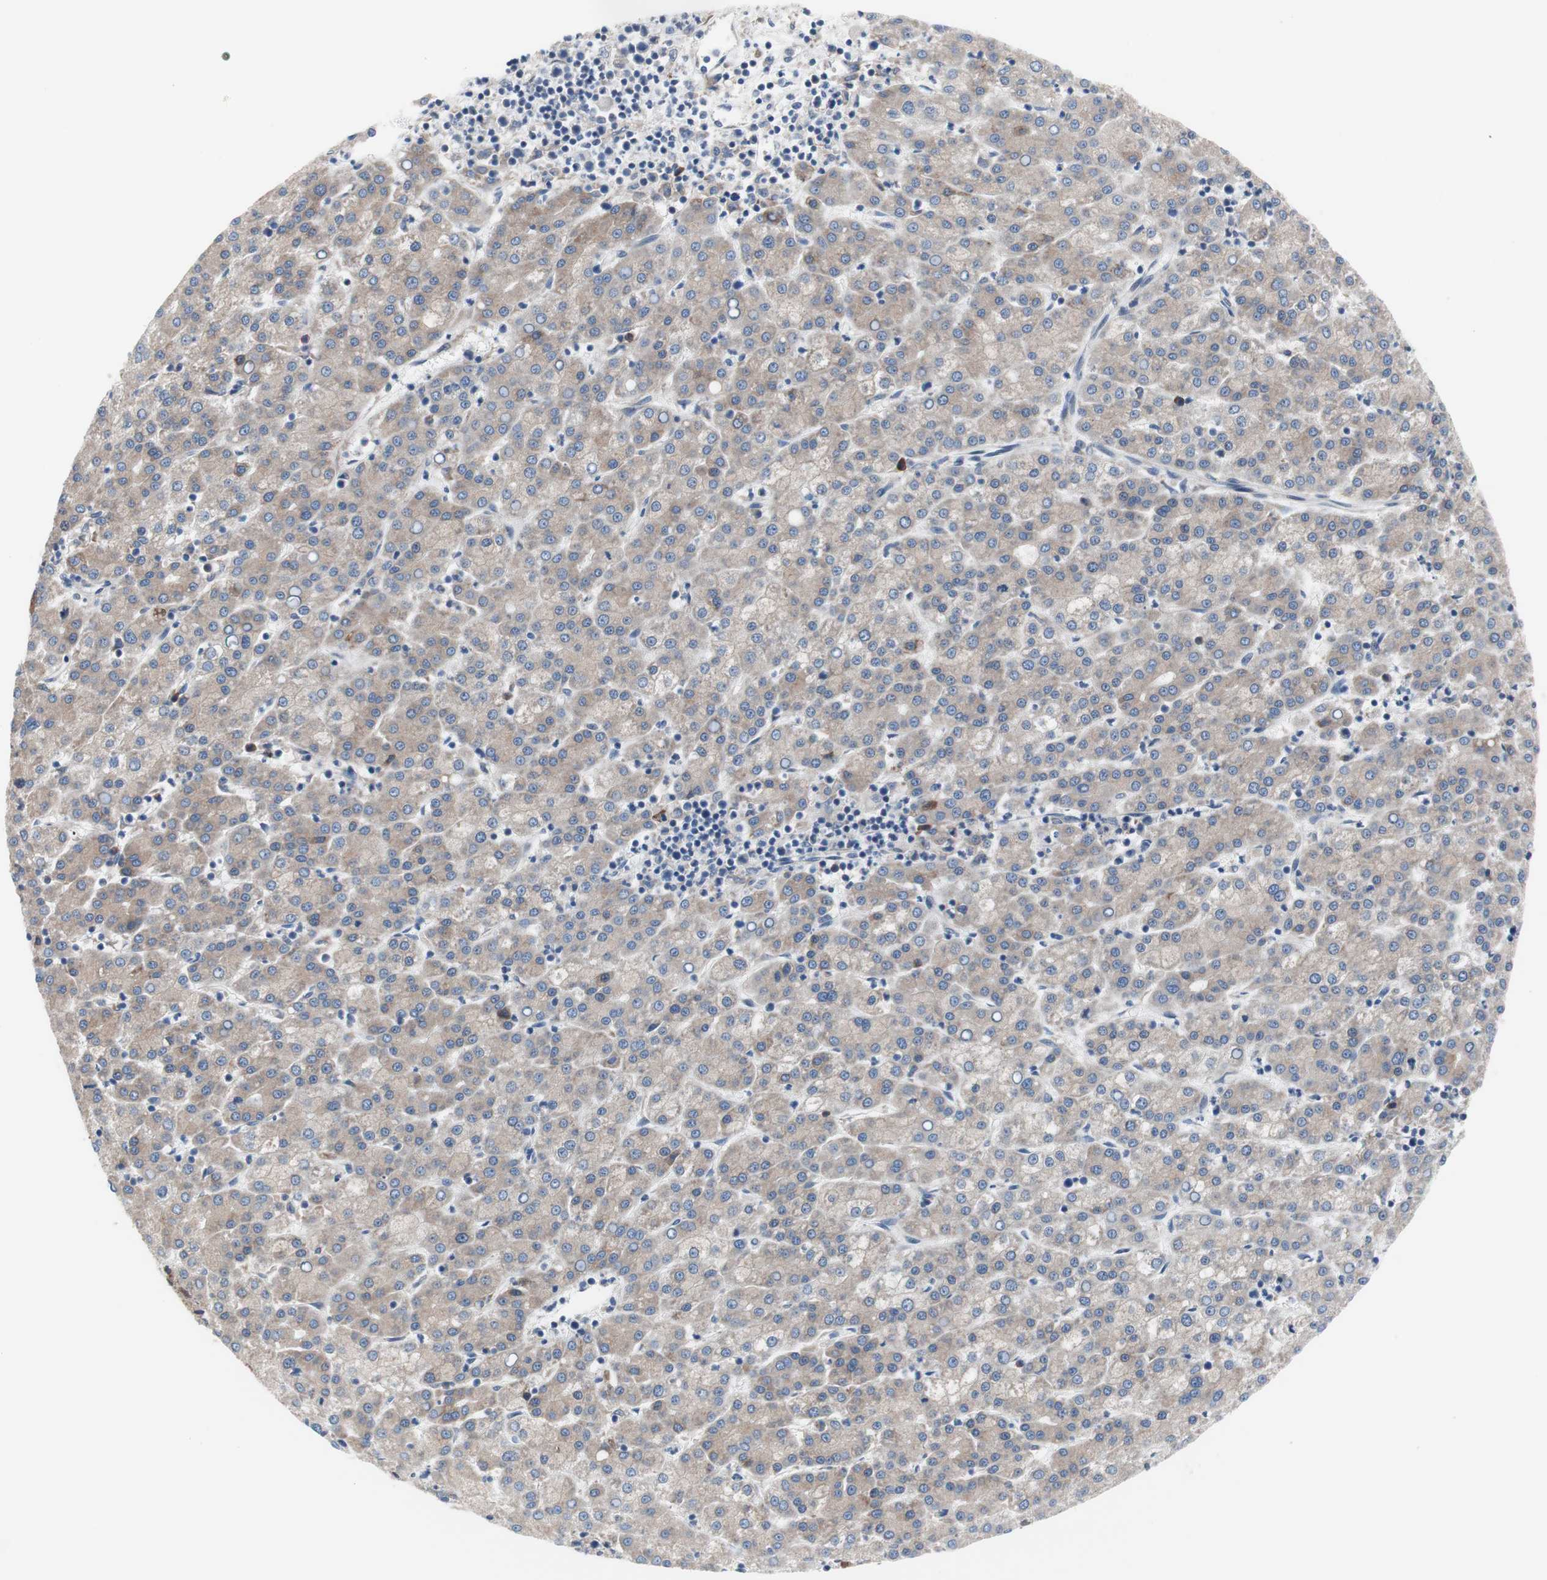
{"staining": {"intensity": "weak", "quantity": ">75%", "location": "cytoplasmic/membranous"}, "tissue": "liver cancer", "cell_type": "Tumor cells", "image_type": "cancer", "snomed": [{"axis": "morphology", "description": "Carcinoma, Hepatocellular, NOS"}, {"axis": "topography", "description": "Liver"}], "caption": "Immunohistochemical staining of hepatocellular carcinoma (liver) exhibits low levels of weak cytoplasmic/membranous expression in approximately >75% of tumor cells. (brown staining indicates protein expression, while blue staining denotes nuclei).", "gene": "KANSL1", "patient": {"sex": "female", "age": 58}}